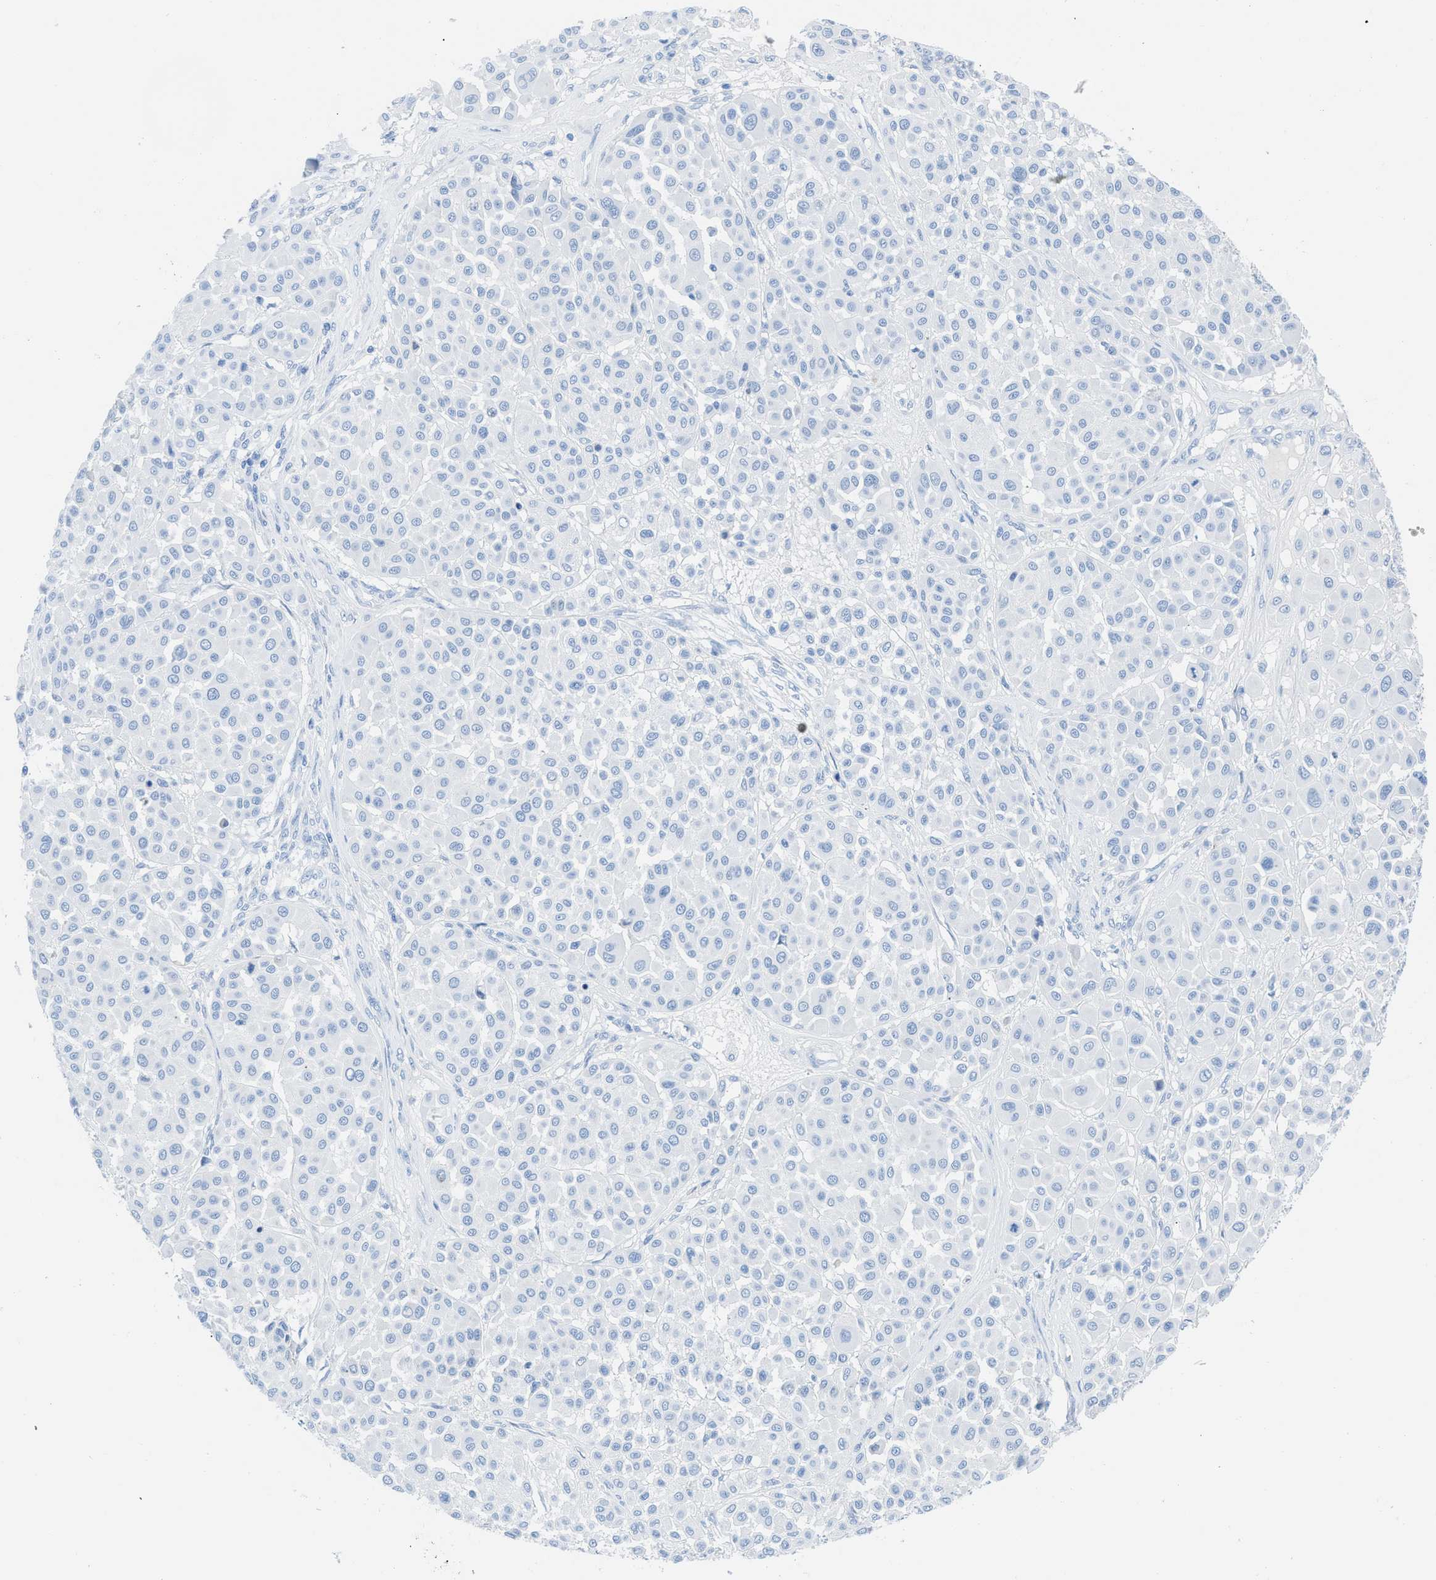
{"staining": {"intensity": "negative", "quantity": "none", "location": "none"}, "tissue": "melanoma", "cell_type": "Tumor cells", "image_type": "cancer", "snomed": [{"axis": "morphology", "description": "Malignant melanoma, Metastatic site"}, {"axis": "topography", "description": "Soft tissue"}], "caption": "High power microscopy image of an IHC micrograph of malignant melanoma (metastatic site), revealing no significant positivity in tumor cells.", "gene": "TCL1A", "patient": {"sex": "male", "age": 41}}